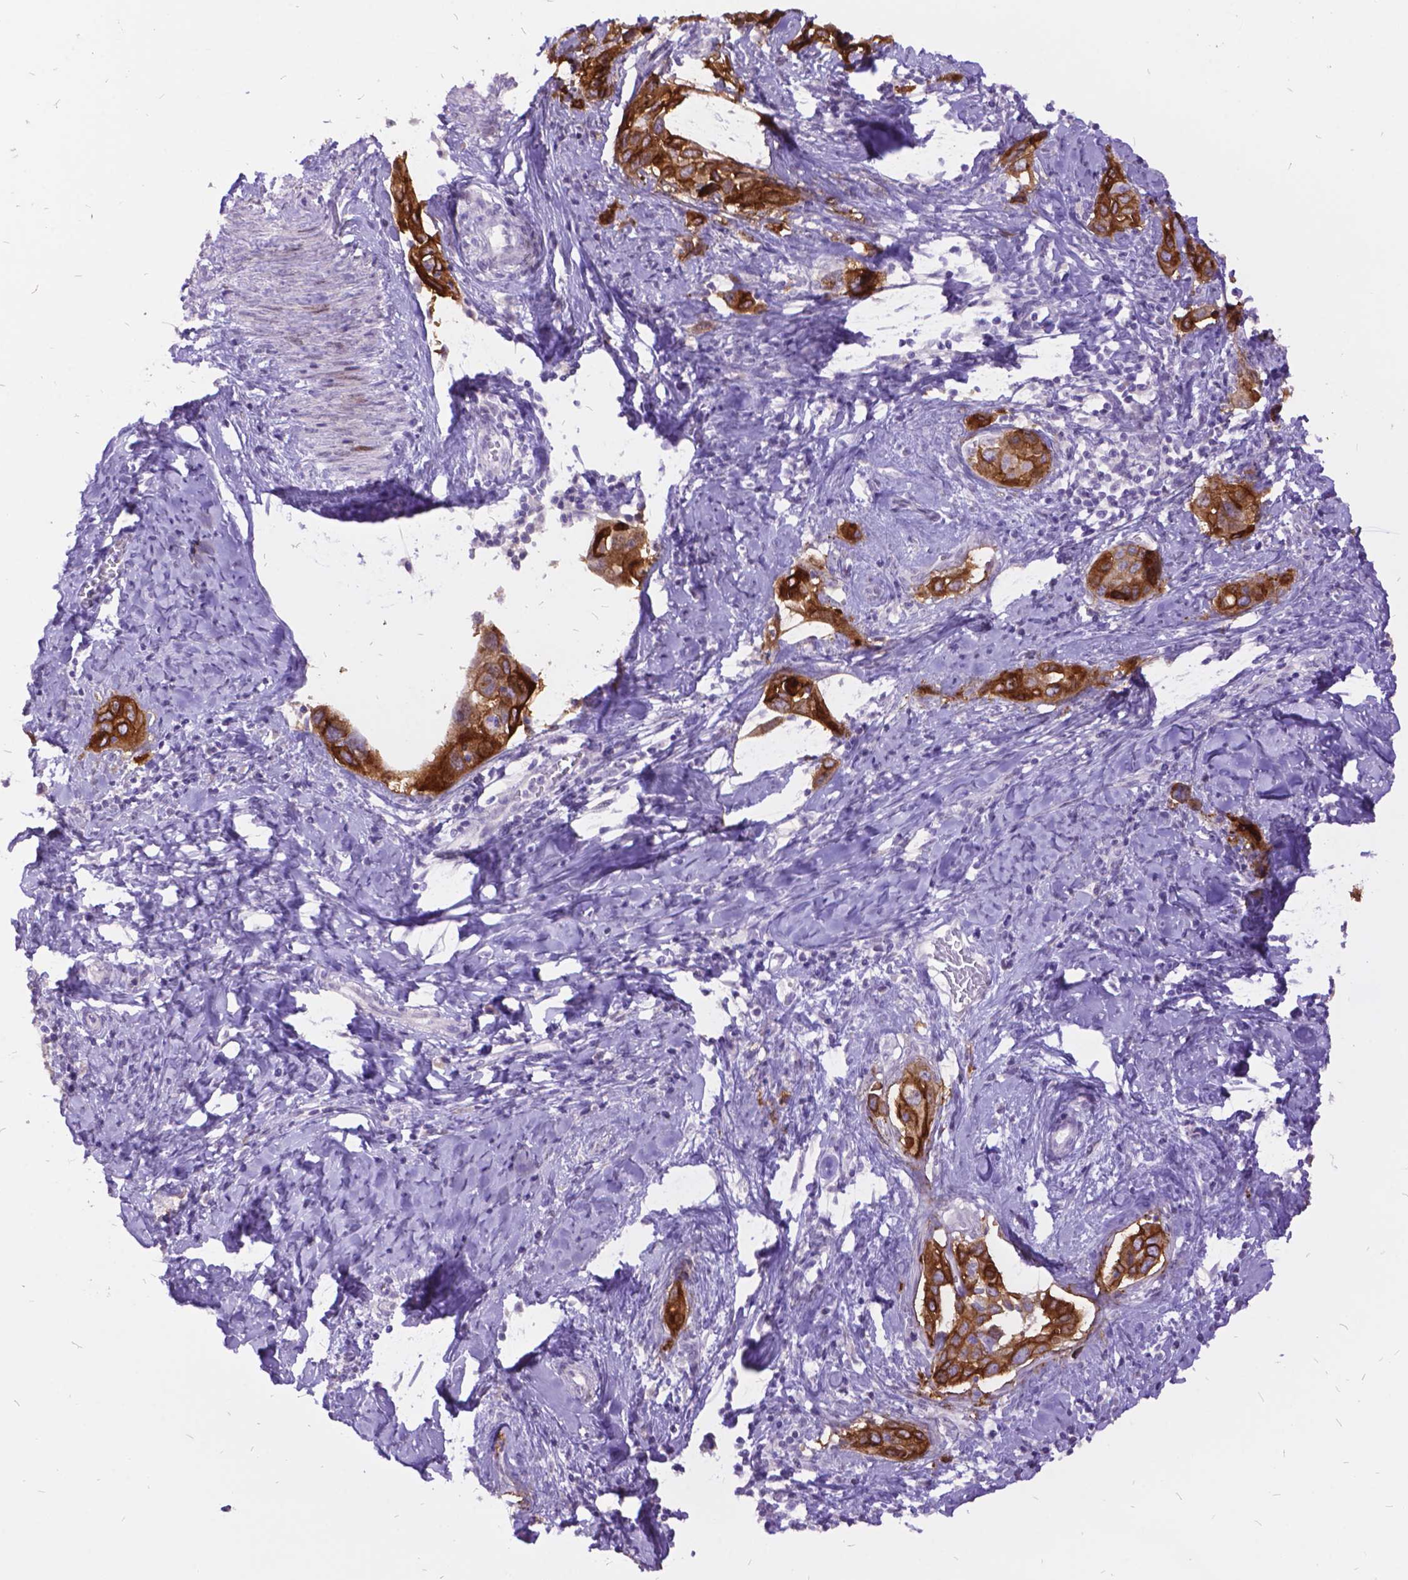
{"staining": {"intensity": "strong", "quantity": "25%-75%", "location": "cytoplasmic/membranous"}, "tissue": "cervical cancer", "cell_type": "Tumor cells", "image_type": "cancer", "snomed": [{"axis": "morphology", "description": "Squamous cell carcinoma, NOS"}, {"axis": "topography", "description": "Cervix"}], "caption": "Brown immunohistochemical staining in squamous cell carcinoma (cervical) exhibits strong cytoplasmic/membranous staining in approximately 25%-75% of tumor cells.", "gene": "ITGB6", "patient": {"sex": "female", "age": 51}}